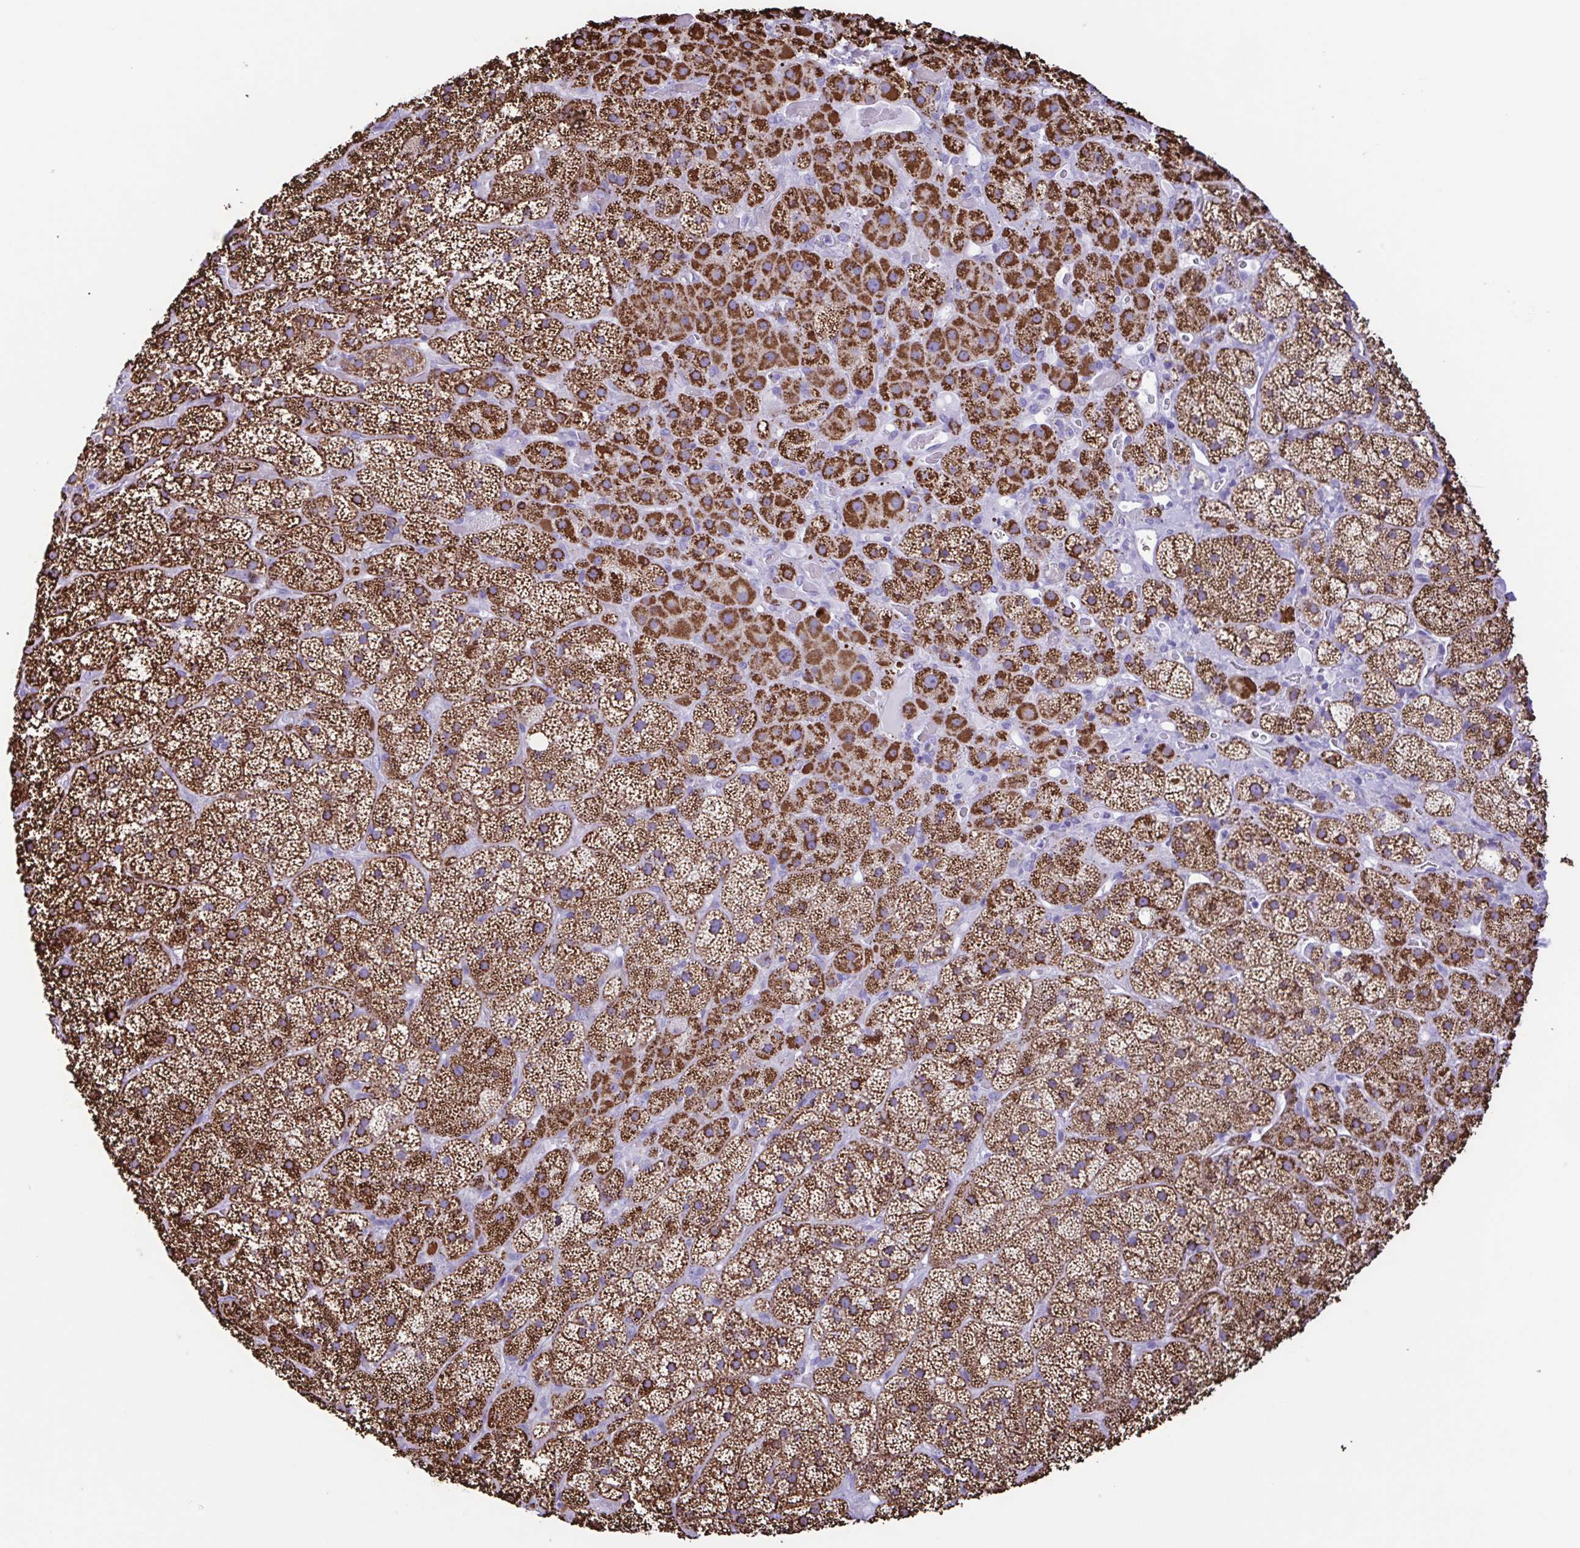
{"staining": {"intensity": "strong", "quantity": ">75%", "location": "cytoplasmic/membranous"}, "tissue": "adrenal gland", "cell_type": "Glandular cells", "image_type": "normal", "snomed": [{"axis": "morphology", "description": "Normal tissue, NOS"}, {"axis": "topography", "description": "Adrenal gland"}], "caption": "DAB immunohistochemical staining of unremarkable human adrenal gland exhibits strong cytoplasmic/membranous protein positivity in approximately >75% of glandular cells.", "gene": "CYP11A1", "patient": {"sex": "male", "age": 57}}